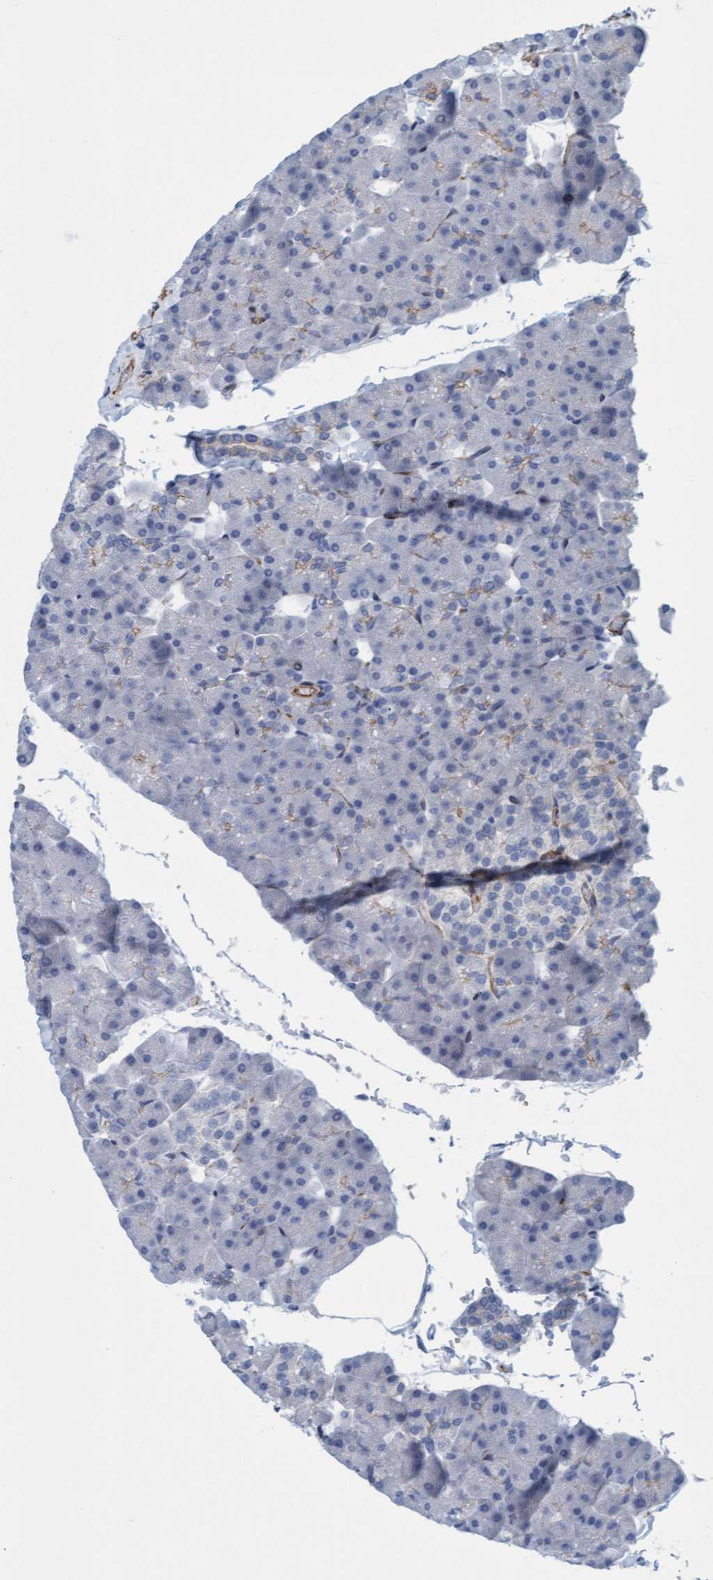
{"staining": {"intensity": "negative", "quantity": "none", "location": "none"}, "tissue": "pancreas", "cell_type": "Exocrine glandular cells", "image_type": "normal", "snomed": [{"axis": "morphology", "description": "Normal tissue, NOS"}, {"axis": "topography", "description": "Pancreas"}], "caption": "The histopathology image exhibits no staining of exocrine glandular cells in benign pancreas.", "gene": "MTFR1", "patient": {"sex": "male", "age": 35}}